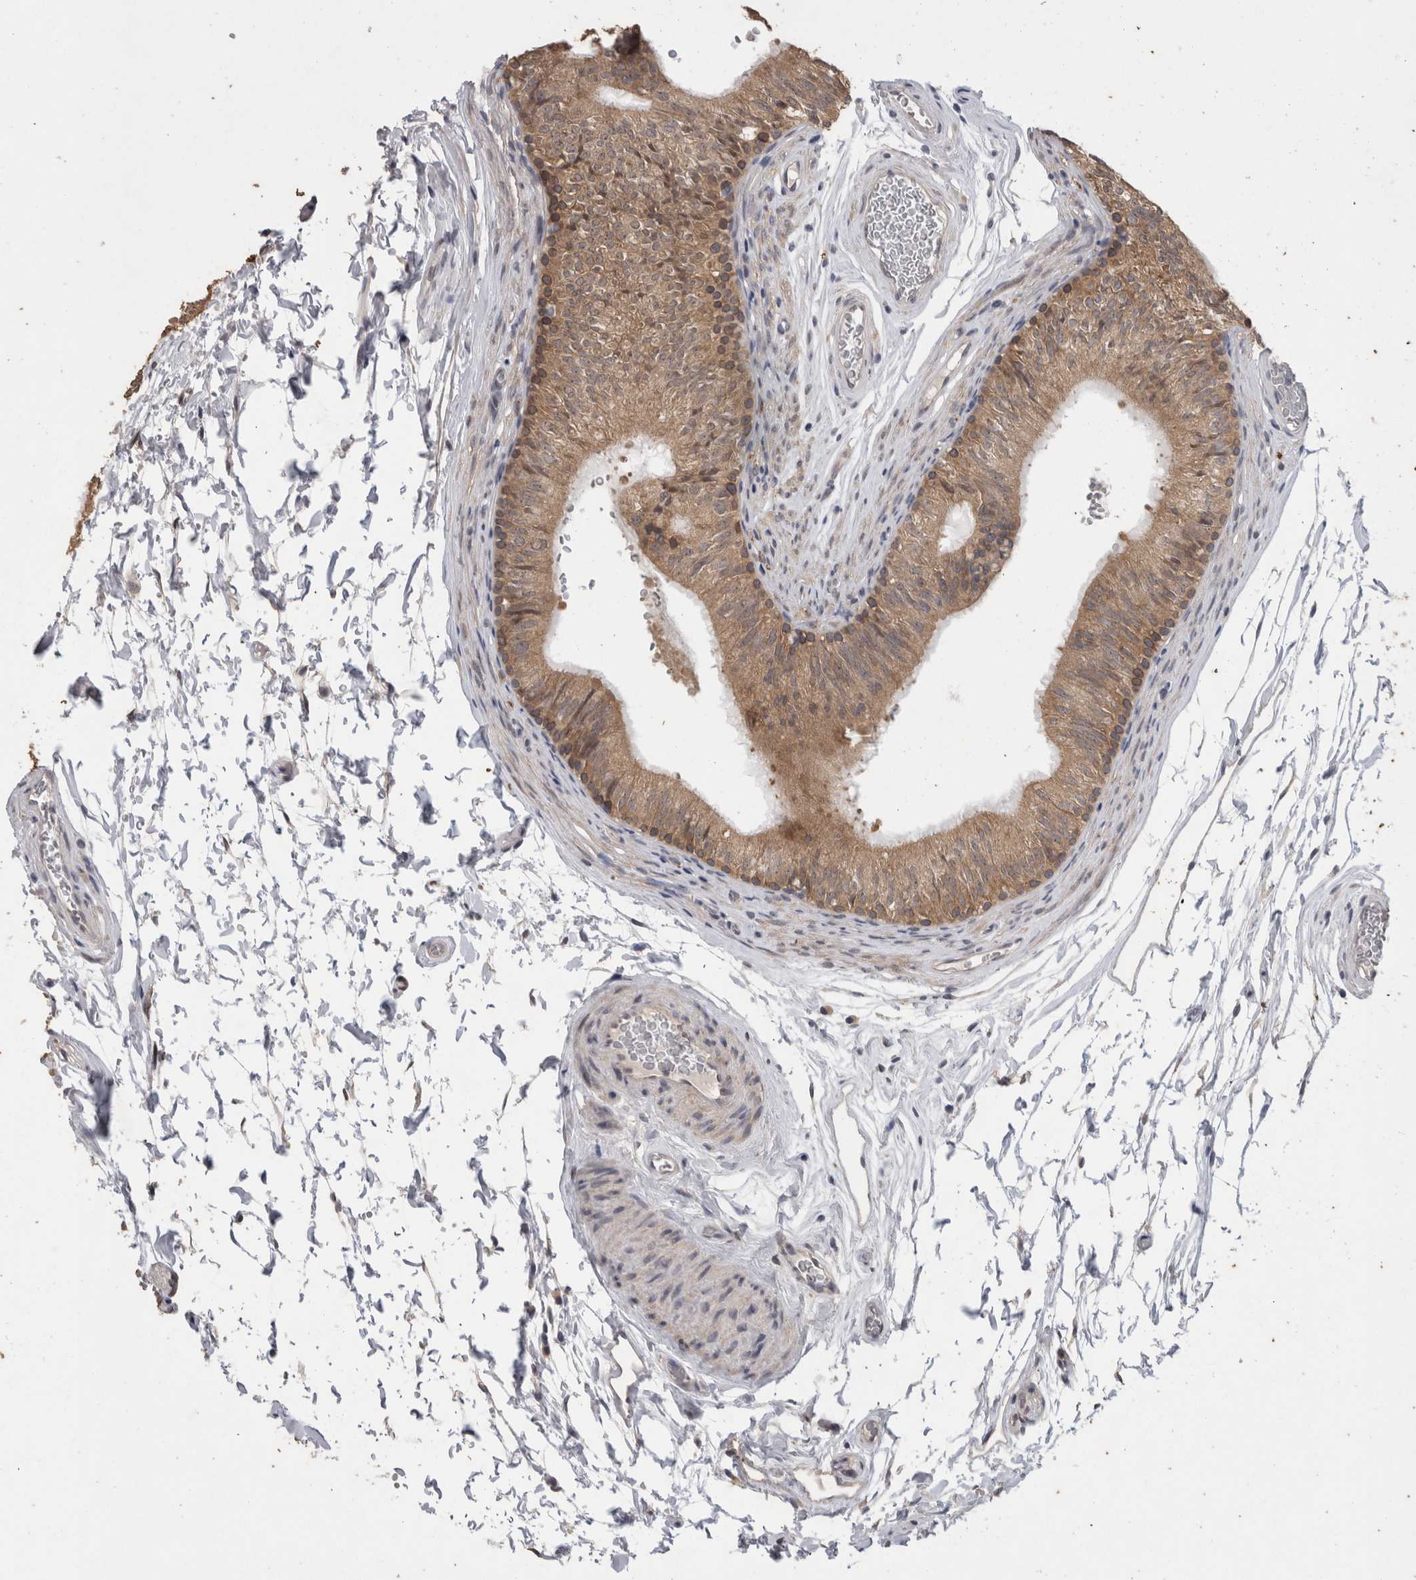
{"staining": {"intensity": "moderate", "quantity": ">75%", "location": "cytoplasmic/membranous"}, "tissue": "epididymis", "cell_type": "Glandular cells", "image_type": "normal", "snomed": [{"axis": "morphology", "description": "Normal tissue, NOS"}, {"axis": "topography", "description": "Epididymis"}], "caption": "DAB immunohistochemical staining of unremarkable epididymis displays moderate cytoplasmic/membranous protein expression in about >75% of glandular cells.", "gene": "FHOD3", "patient": {"sex": "male", "age": 36}}